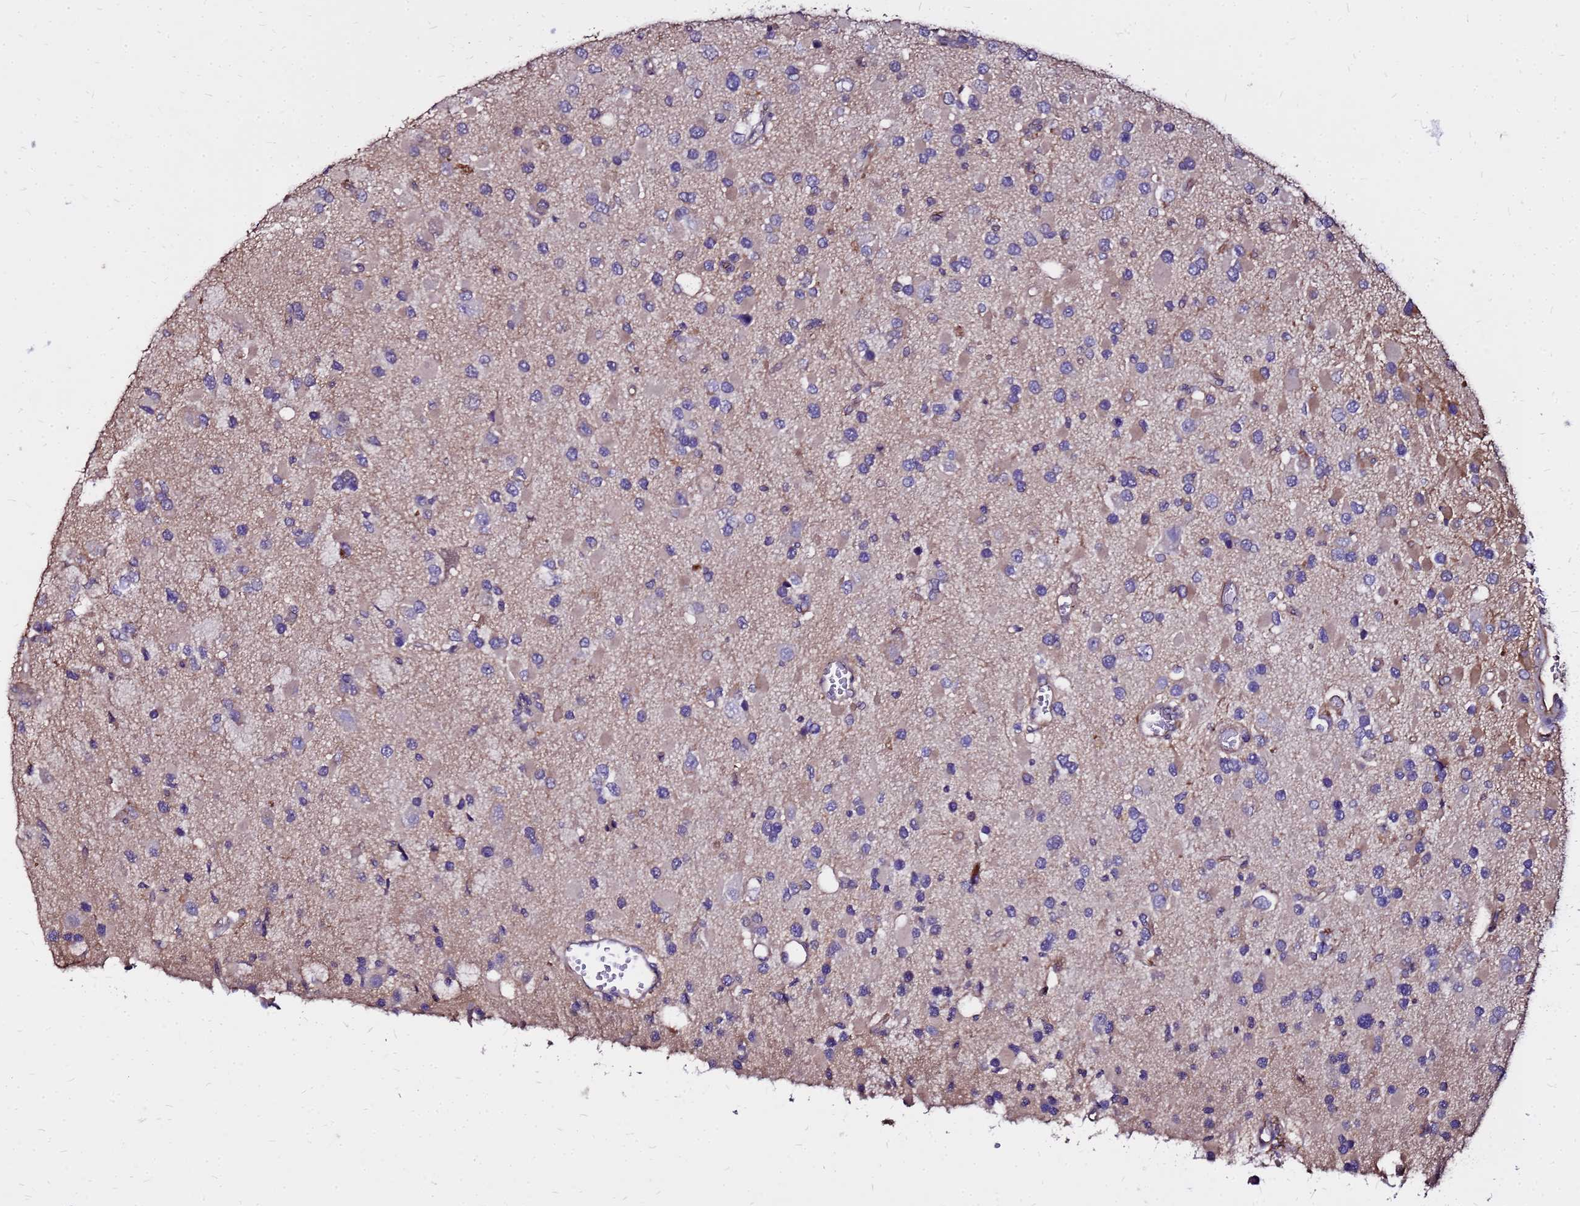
{"staining": {"intensity": "weak", "quantity": "<25%", "location": "cytoplasmic/membranous"}, "tissue": "glioma", "cell_type": "Tumor cells", "image_type": "cancer", "snomed": [{"axis": "morphology", "description": "Glioma, malignant, High grade"}, {"axis": "topography", "description": "Brain"}], "caption": "High magnification brightfield microscopy of glioma stained with DAB (brown) and counterstained with hematoxylin (blue): tumor cells show no significant positivity.", "gene": "ARHGEF5", "patient": {"sex": "male", "age": 53}}